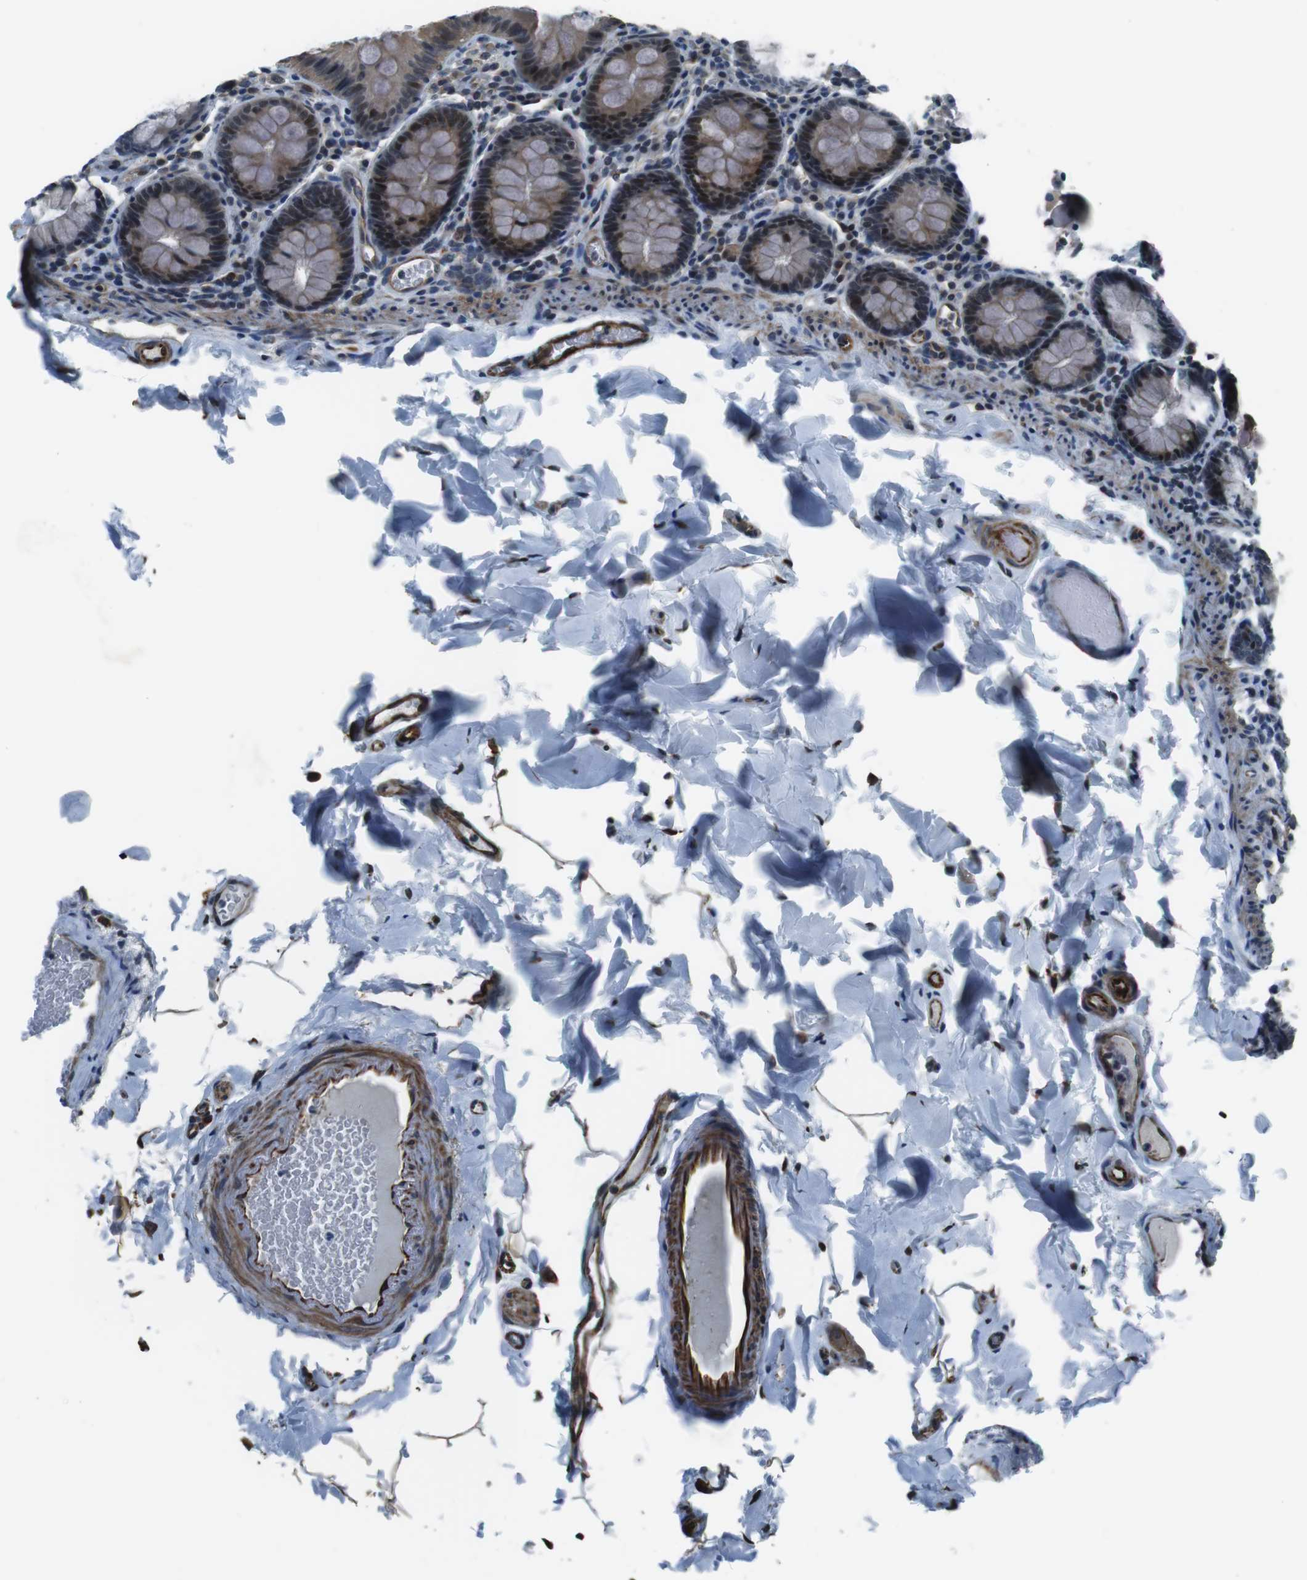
{"staining": {"intensity": "strong", "quantity": ">75%", "location": "cytoplasmic/membranous,nuclear"}, "tissue": "colon", "cell_type": "Endothelial cells", "image_type": "normal", "snomed": [{"axis": "morphology", "description": "Normal tissue, NOS"}, {"axis": "topography", "description": "Colon"}], "caption": "Colon stained with DAB (3,3'-diaminobenzidine) IHC reveals high levels of strong cytoplasmic/membranous,nuclear staining in about >75% of endothelial cells.", "gene": "LRRC49", "patient": {"sex": "female", "age": 61}}